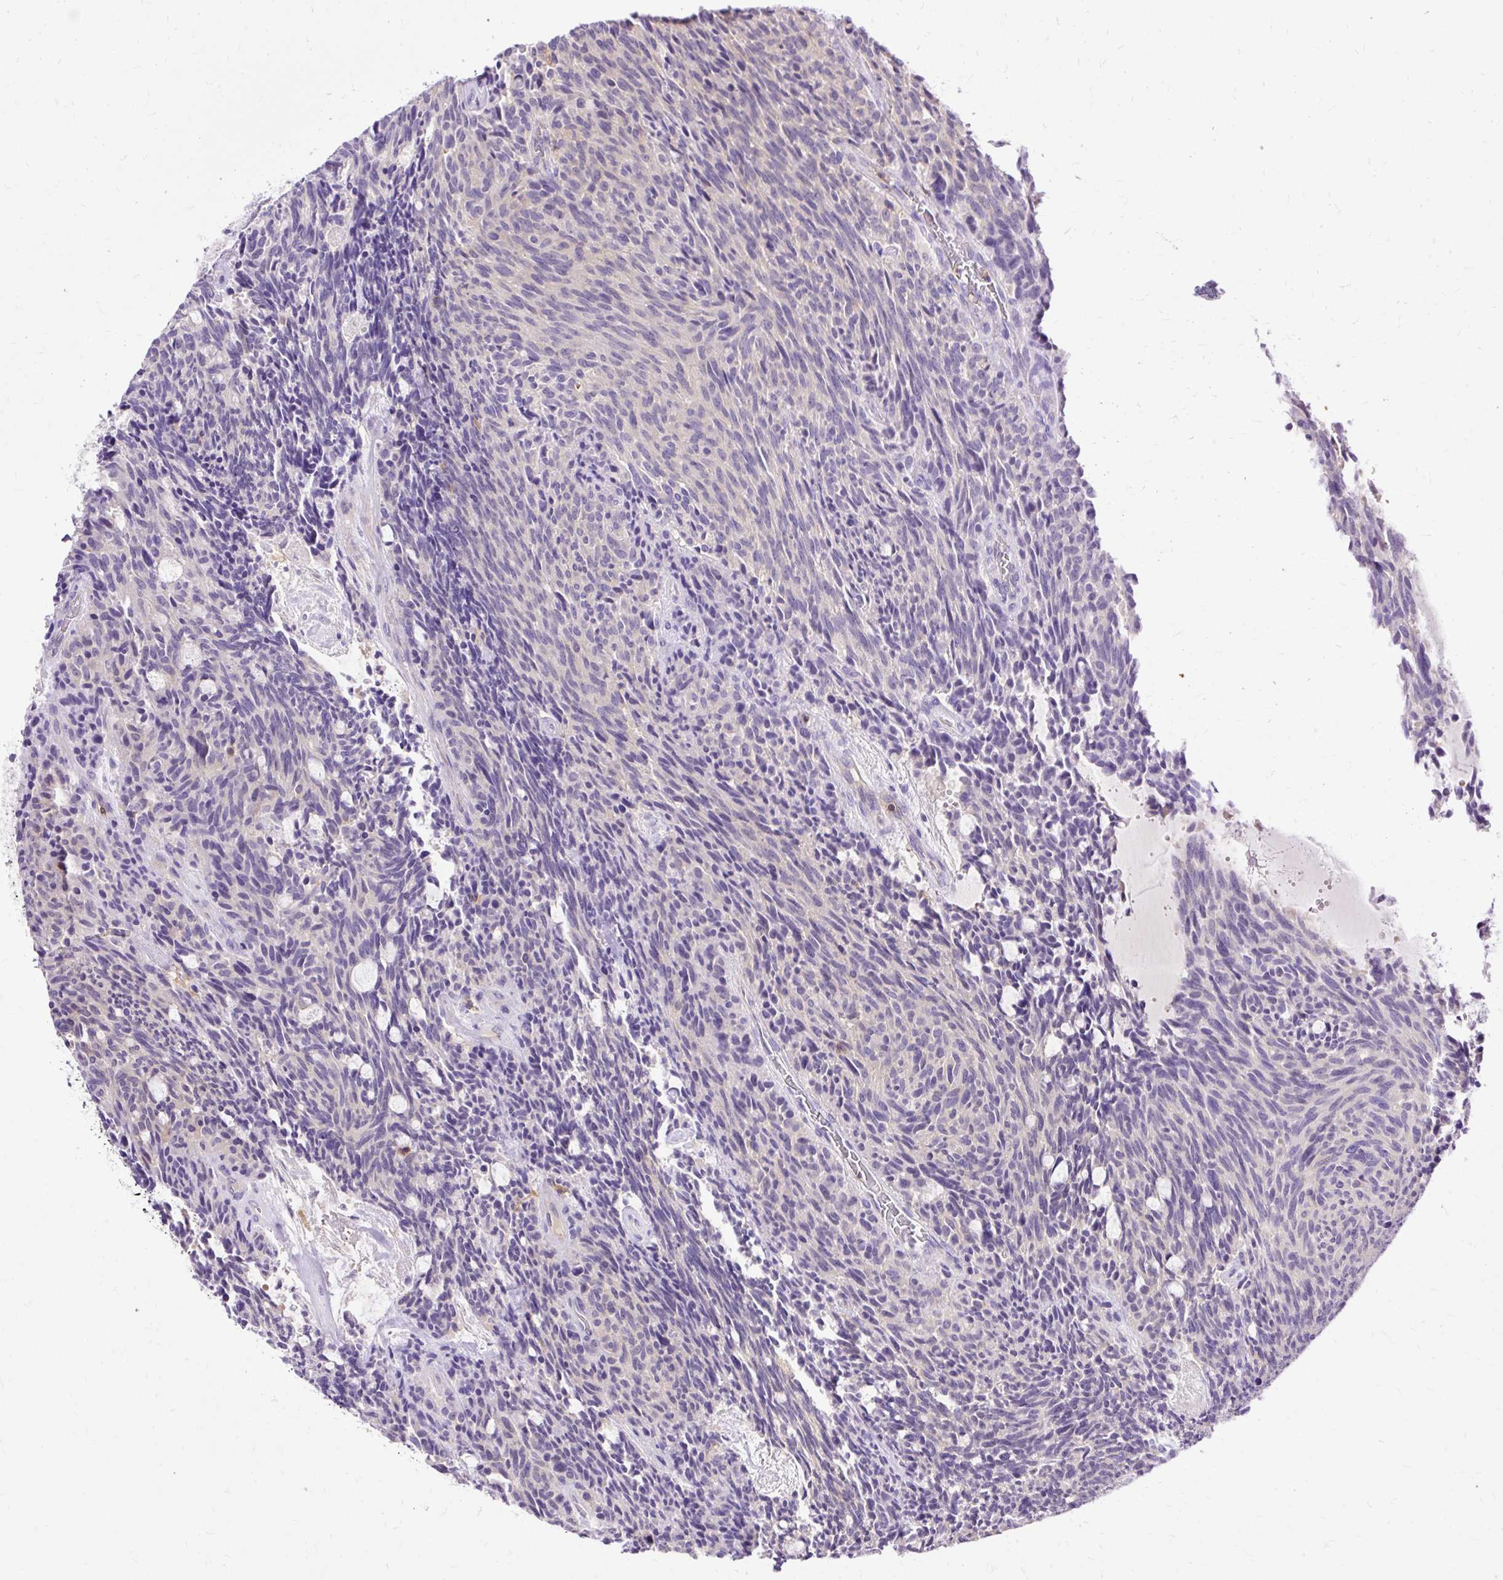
{"staining": {"intensity": "negative", "quantity": "none", "location": "none"}, "tissue": "carcinoid", "cell_type": "Tumor cells", "image_type": "cancer", "snomed": [{"axis": "morphology", "description": "Carcinoid, malignant, NOS"}, {"axis": "topography", "description": "Pancreas"}], "caption": "This histopathology image is of malignant carcinoid stained with immunohistochemistry (IHC) to label a protein in brown with the nuclei are counter-stained blue. There is no staining in tumor cells. (DAB IHC, high magnification).", "gene": "TWF2", "patient": {"sex": "female", "age": 54}}